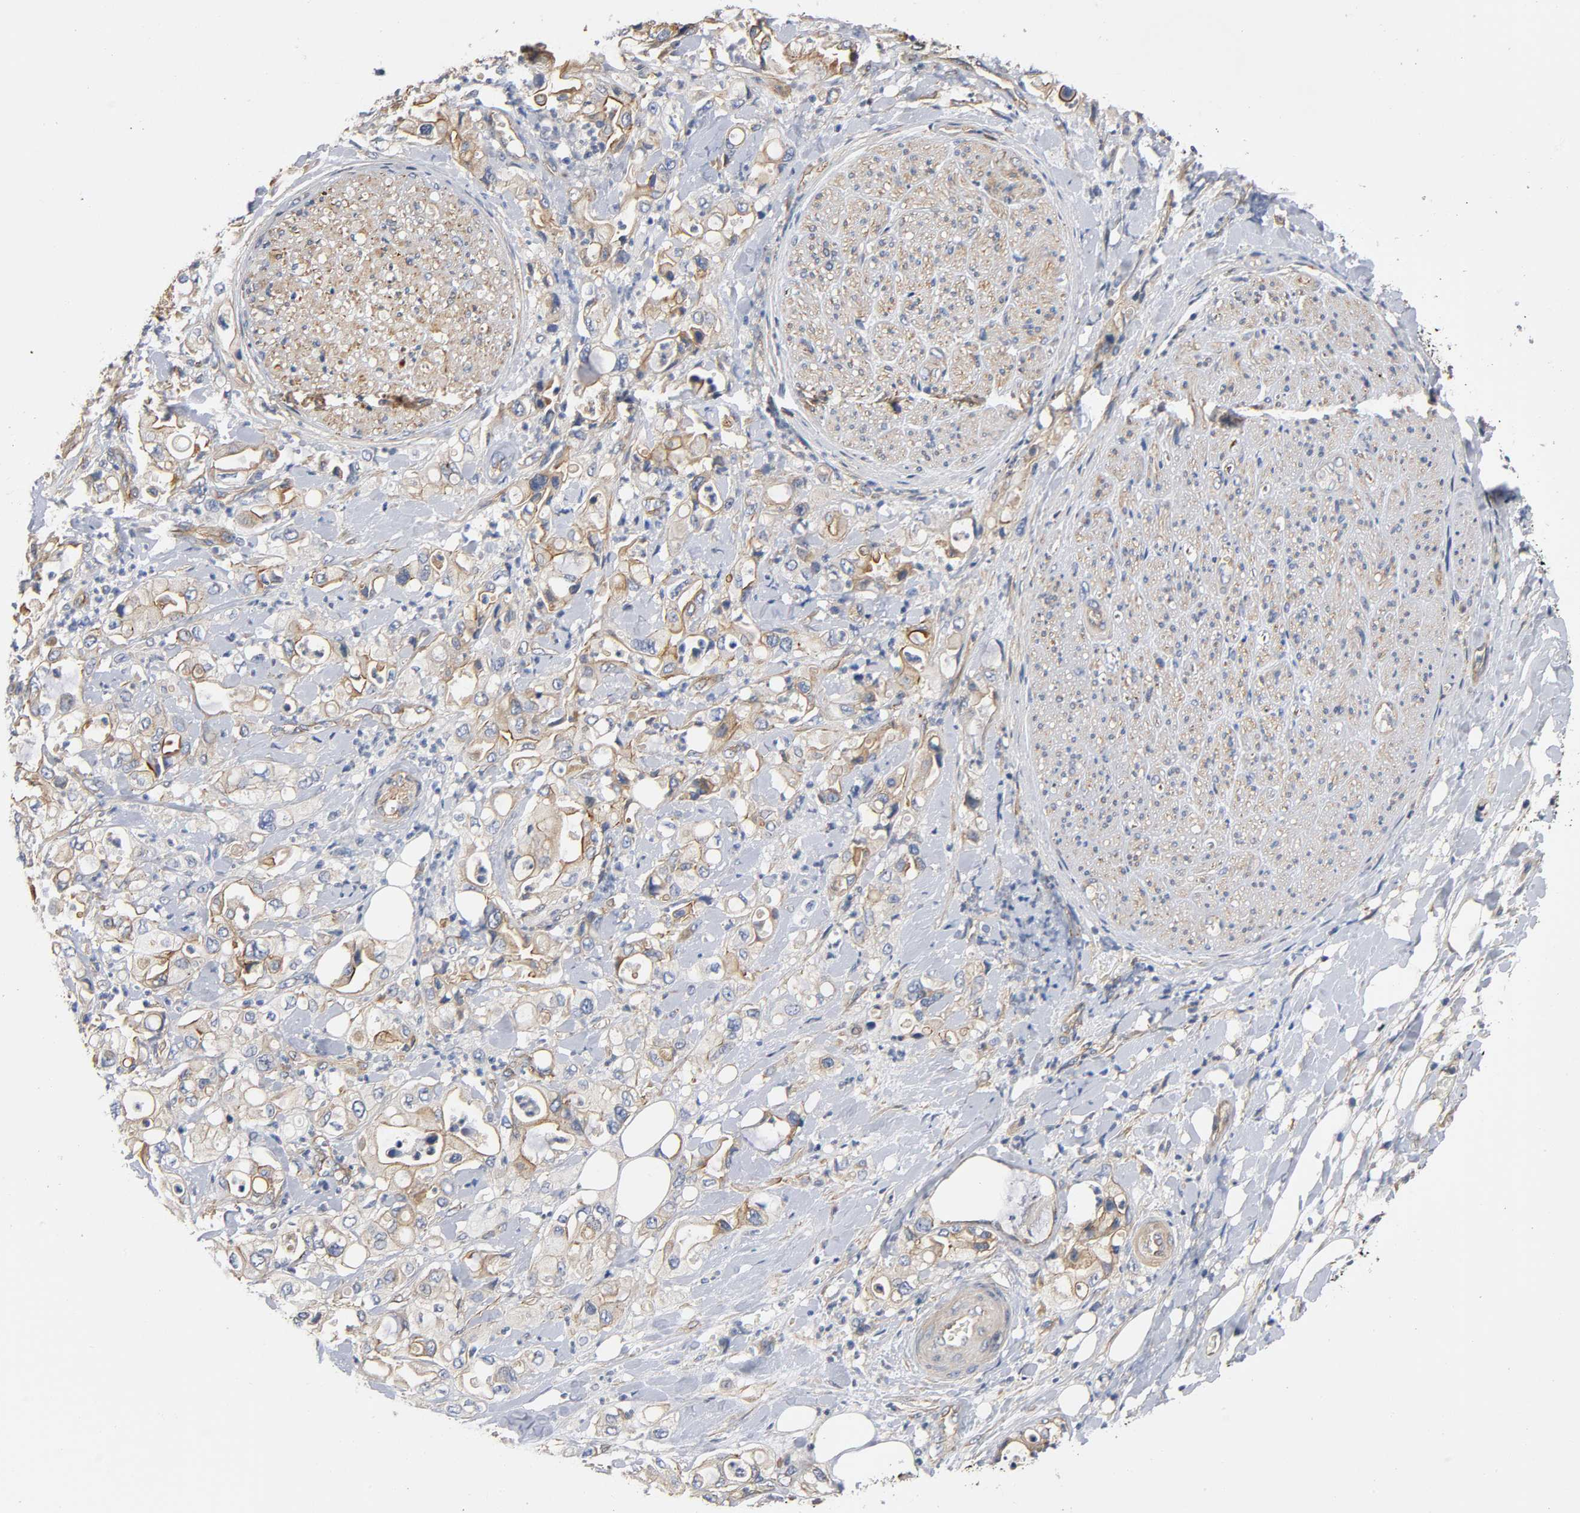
{"staining": {"intensity": "weak", "quantity": ">75%", "location": "cytoplasmic/membranous"}, "tissue": "pancreatic cancer", "cell_type": "Tumor cells", "image_type": "cancer", "snomed": [{"axis": "morphology", "description": "Adenocarcinoma, NOS"}, {"axis": "topography", "description": "Pancreas"}], "caption": "Human pancreatic cancer stained with a brown dye demonstrates weak cytoplasmic/membranous positive positivity in about >75% of tumor cells.", "gene": "MARS1", "patient": {"sex": "male", "age": 70}}